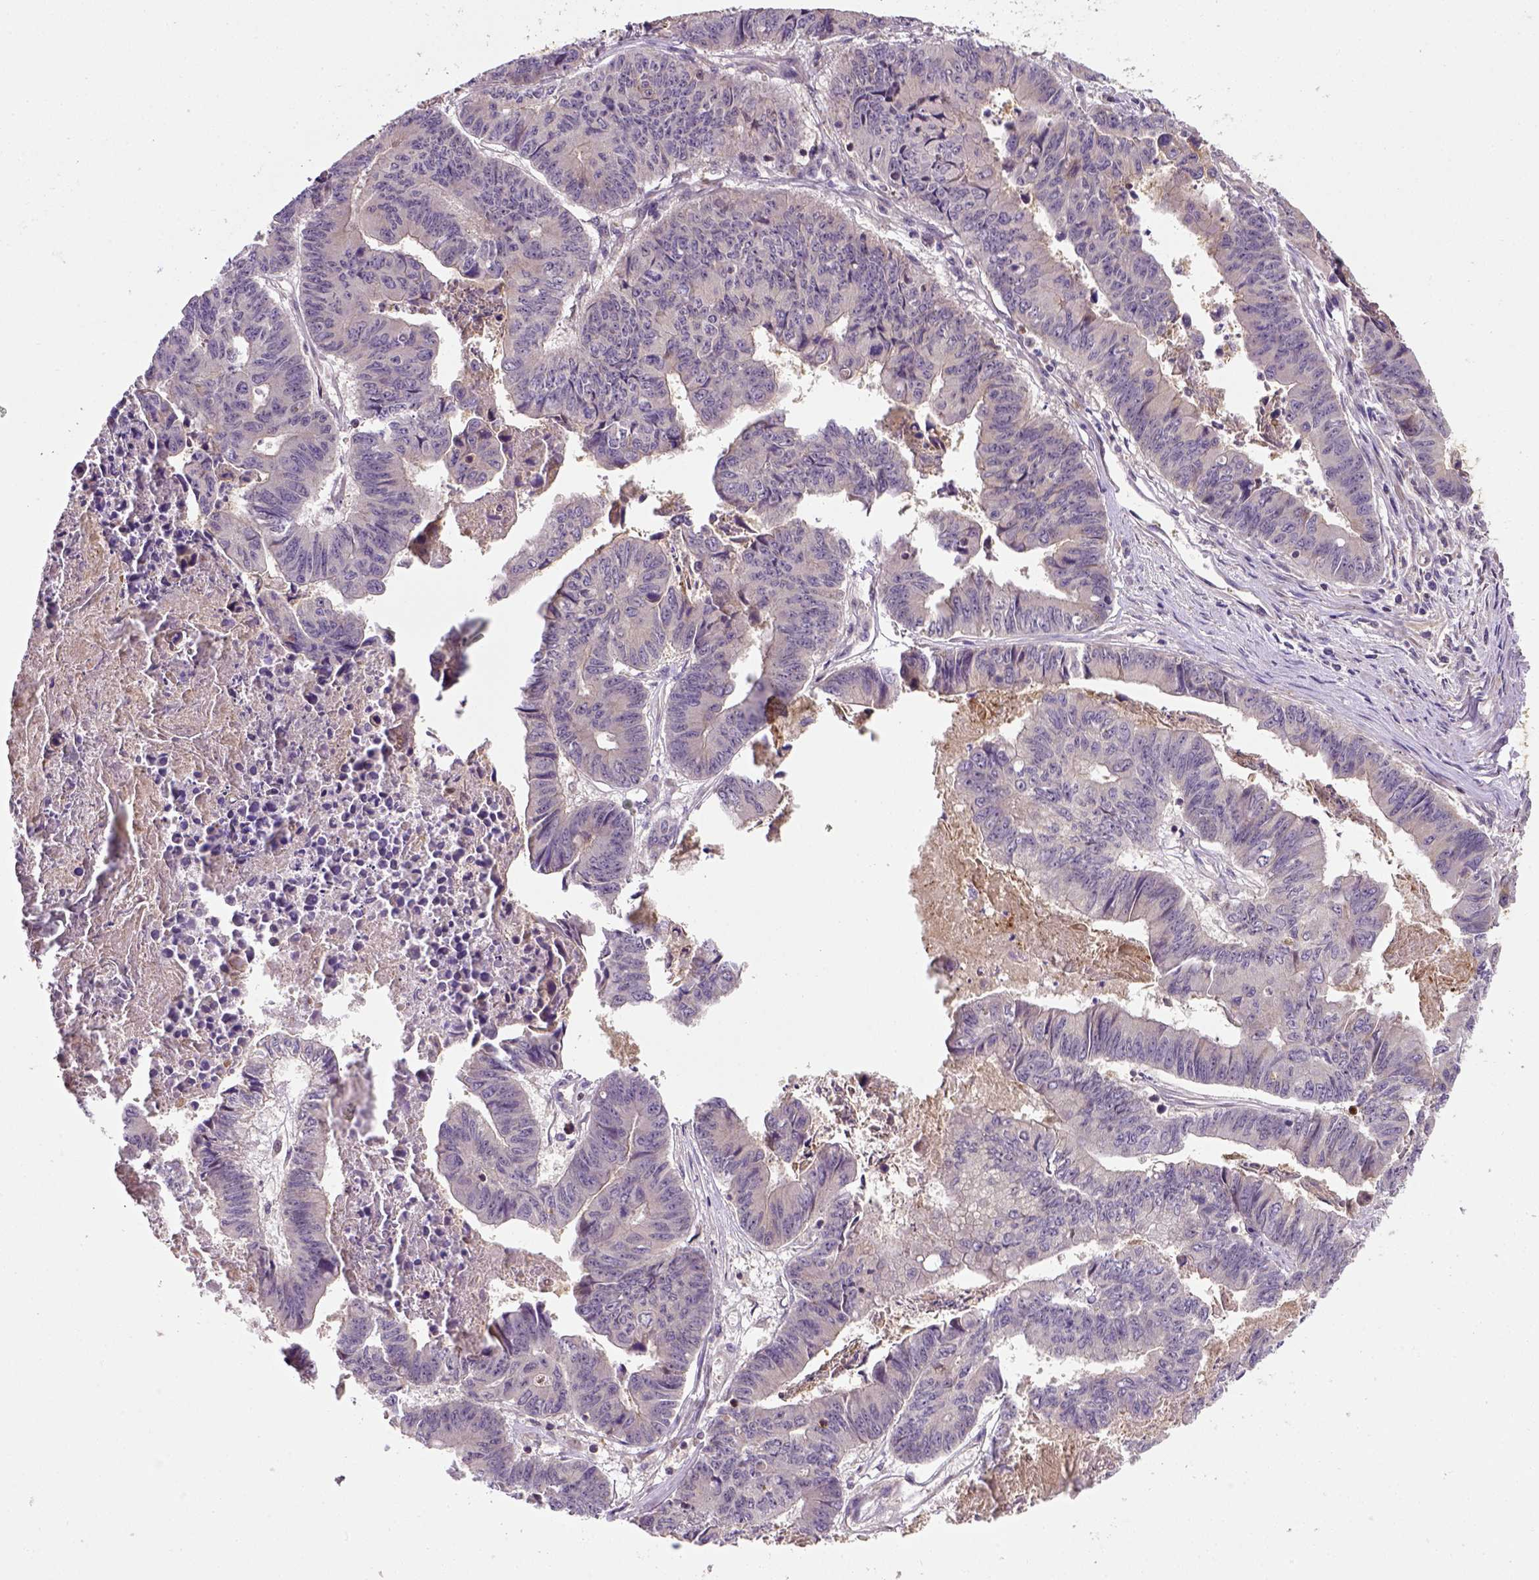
{"staining": {"intensity": "negative", "quantity": "none", "location": "none"}, "tissue": "stomach cancer", "cell_type": "Tumor cells", "image_type": "cancer", "snomed": [{"axis": "morphology", "description": "Adenocarcinoma, NOS"}, {"axis": "topography", "description": "Stomach, lower"}], "caption": "Tumor cells are negative for brown protein staining in stomach cancer.", "gene": "MATK", "patient": {"sex": "male", "age": 77}}